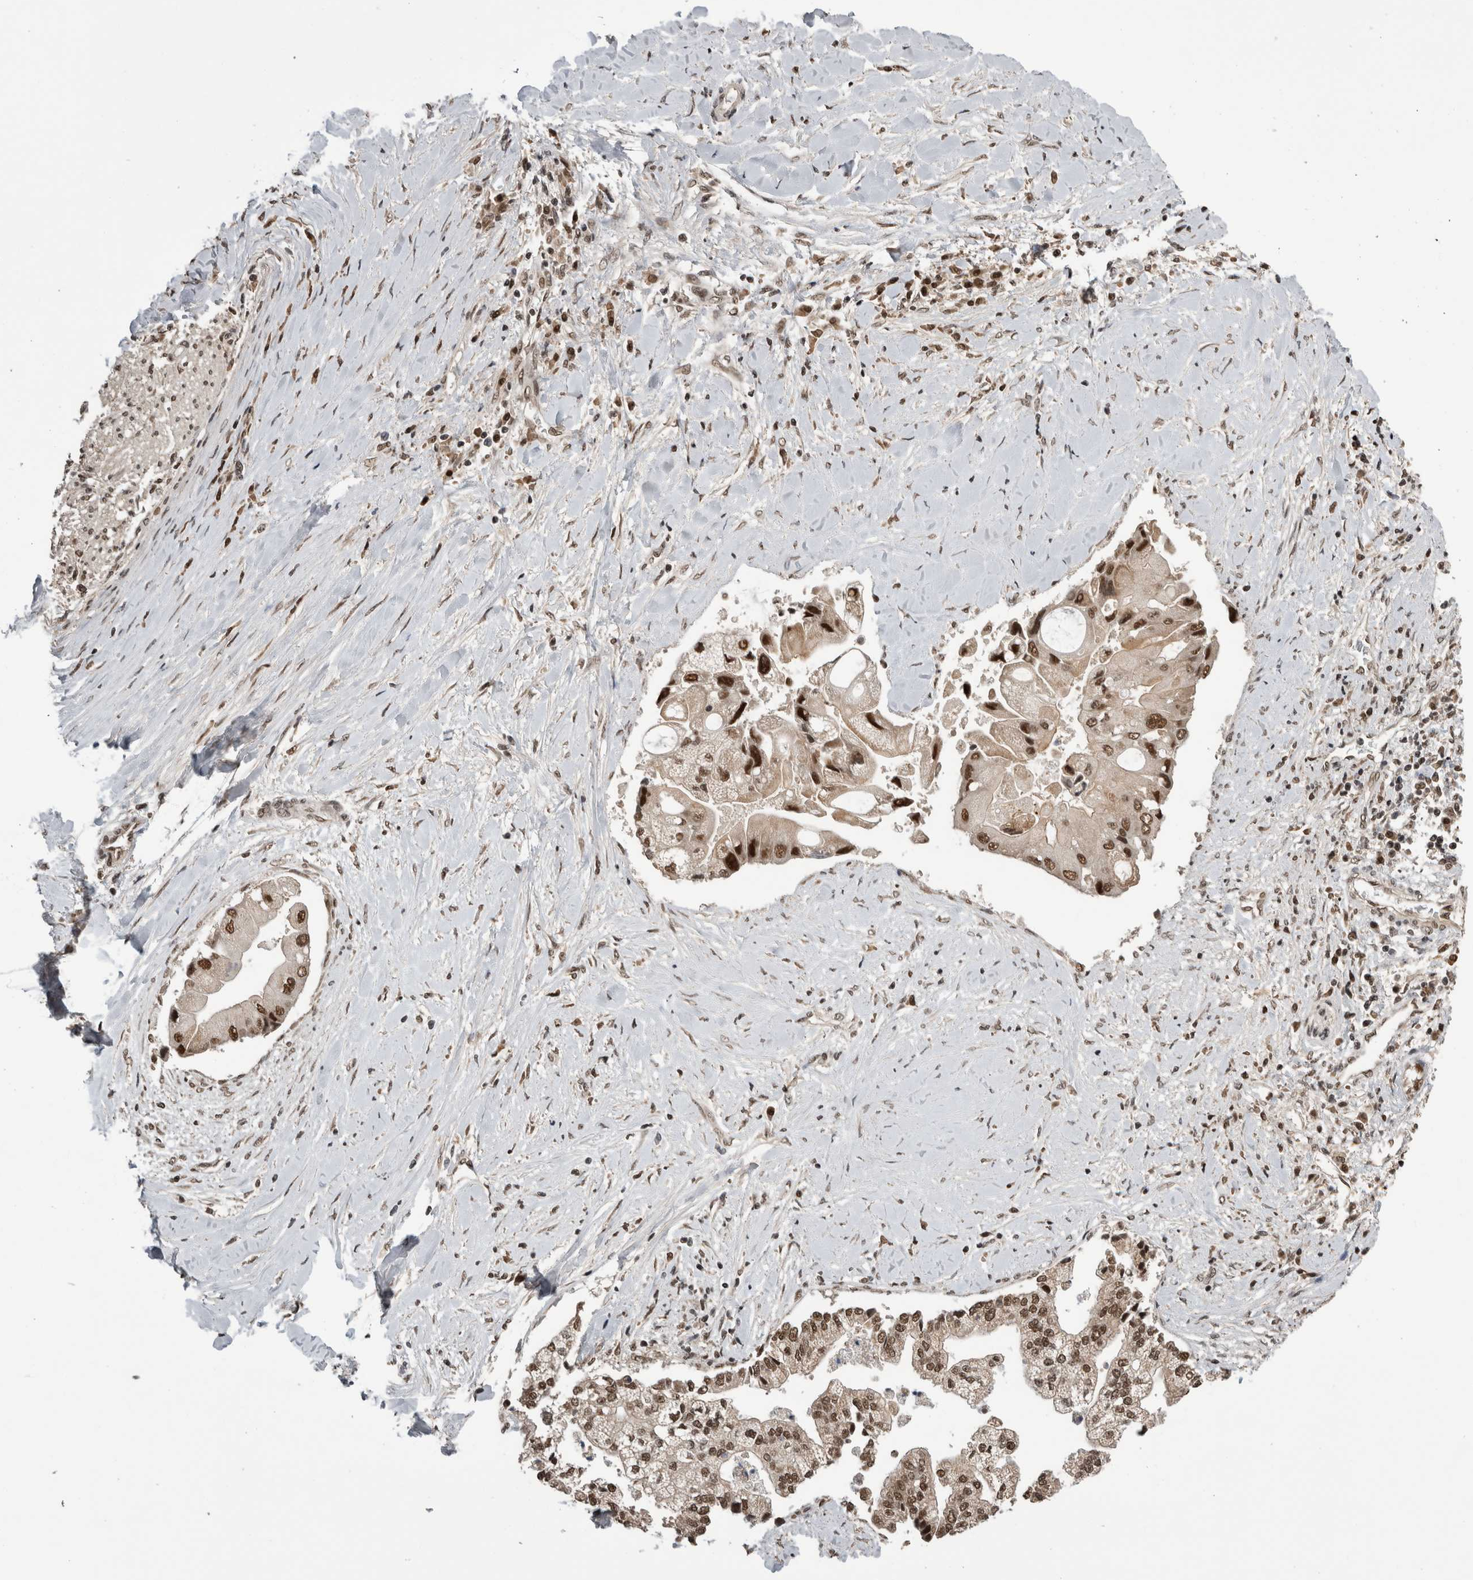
{"staining": {"intensity": "strong", "quantity": ">75%", "location": "nuclear"}, "tissue": "liver cancer", "cell_type": "Tumor cells", "image_type": "cancer", "snomed": [{"axis": "morphology", "description": "Cholangiocarcinoma"}, {"axis": "topography", "description": "Liver"}], "caption": "Strong nuclear positivity for a protein is appreciated in approximately >75% of tumor cells of liver cancer using immunohistochemistry (IHC).", "gene": "CPSF2", "patient": {"sex": "male", "age": 50}}